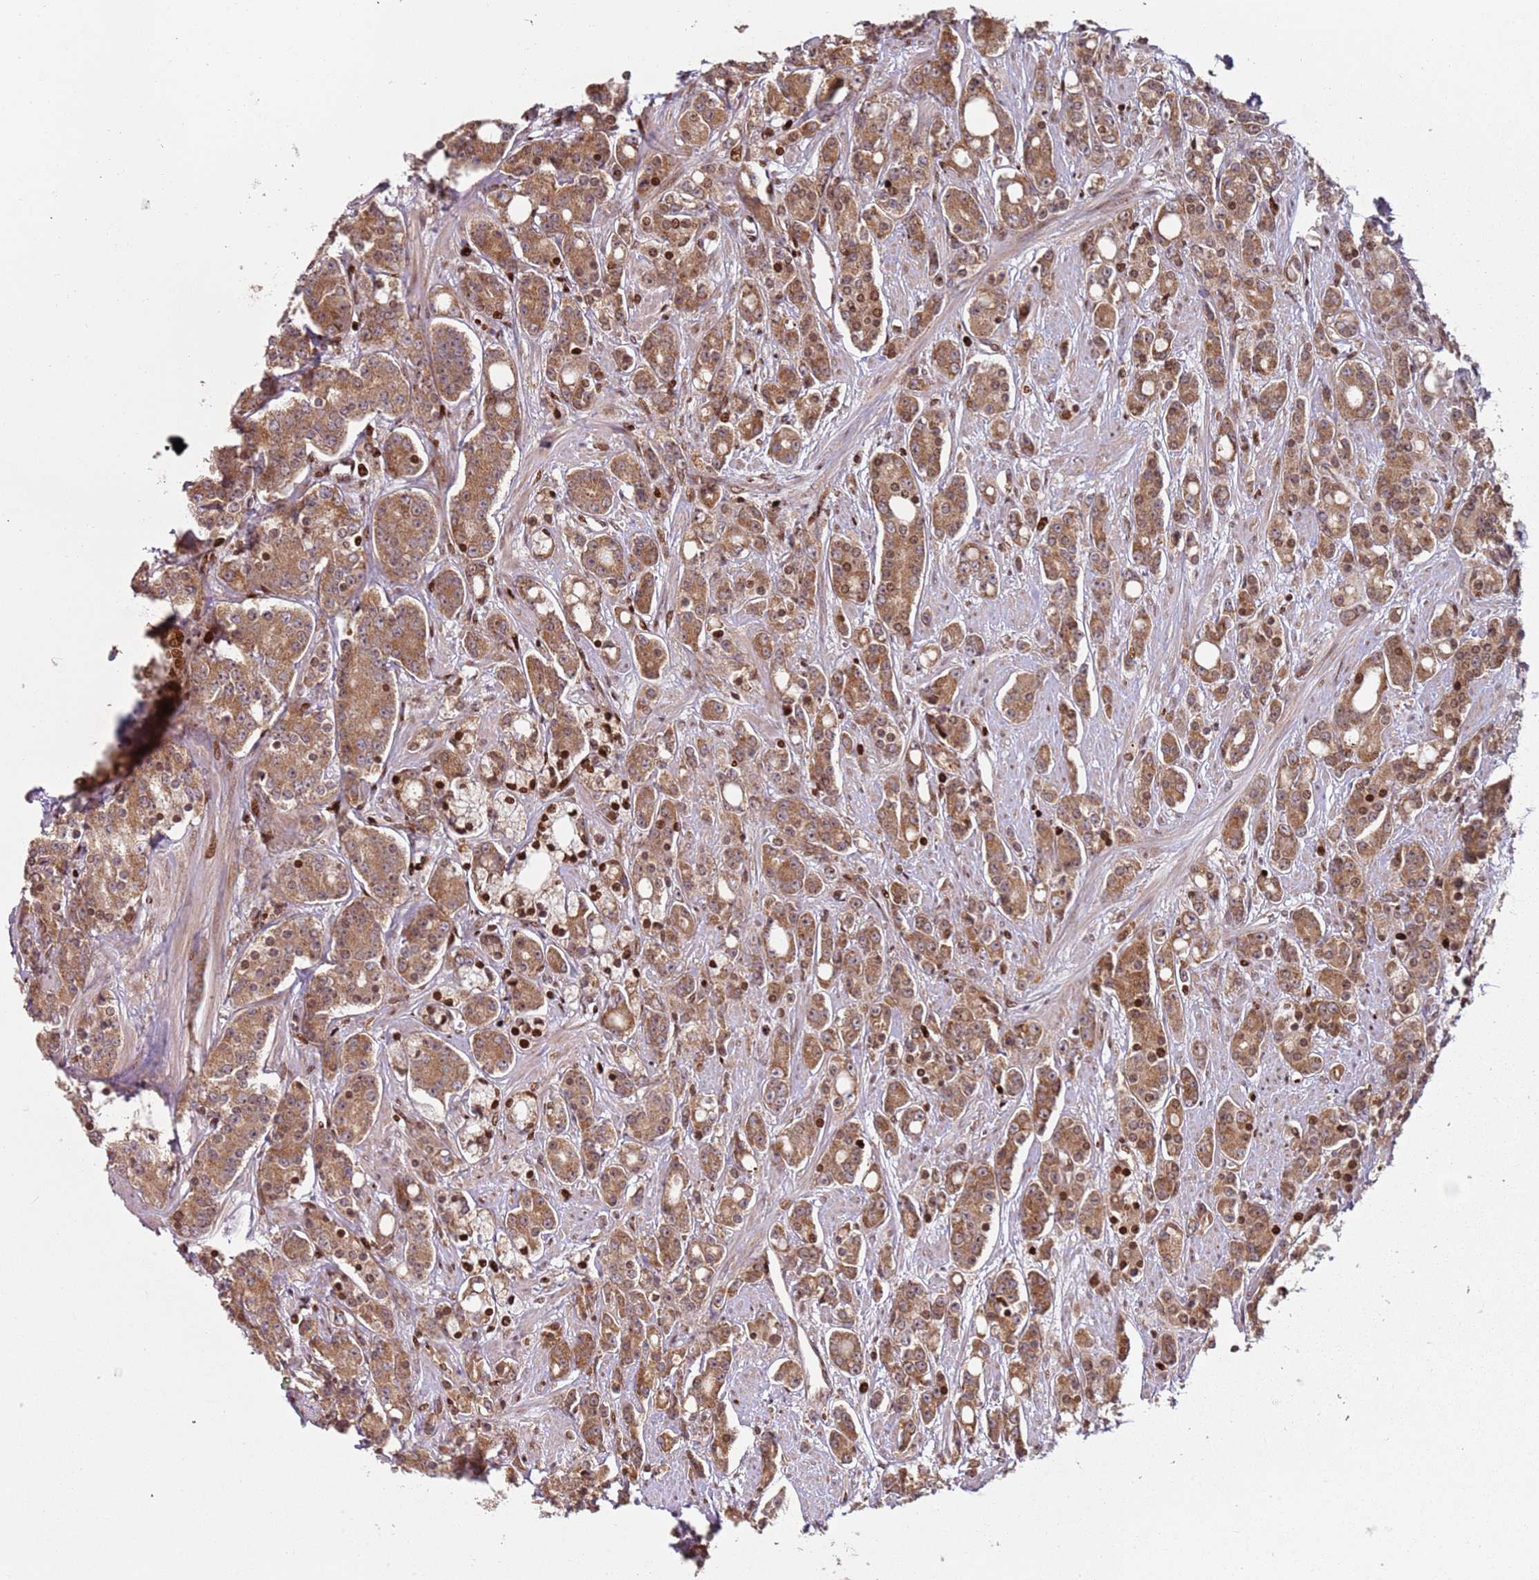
{"staining": {"intensity": "moderate", "quantity": ">75%", "location": "cytoplasmic/membranous,nuclear"}, "tissue": "prostate cancer", "cell_type": "Tumor cells", "image_type": "cancer", "snomed": [{"axis": "morphology", "description": "Adenocarcinoma, High grade"}, {"axis": "topography", "description": "Prostate"}], "caption": "Immunohistochemical staining of high-grade adenocarcinoma (prostate) exhibits medium levels of moderate cytoplasmic/membranous and nuclear protein staining in approximately >75% of tumor cells. (DAB (3,3'-diaminobenzidine) = brown stain, brightfield microscopy at high magnification).", "gene": "HNRNPLL", "patient": {"sex": "male", "age": 62}}